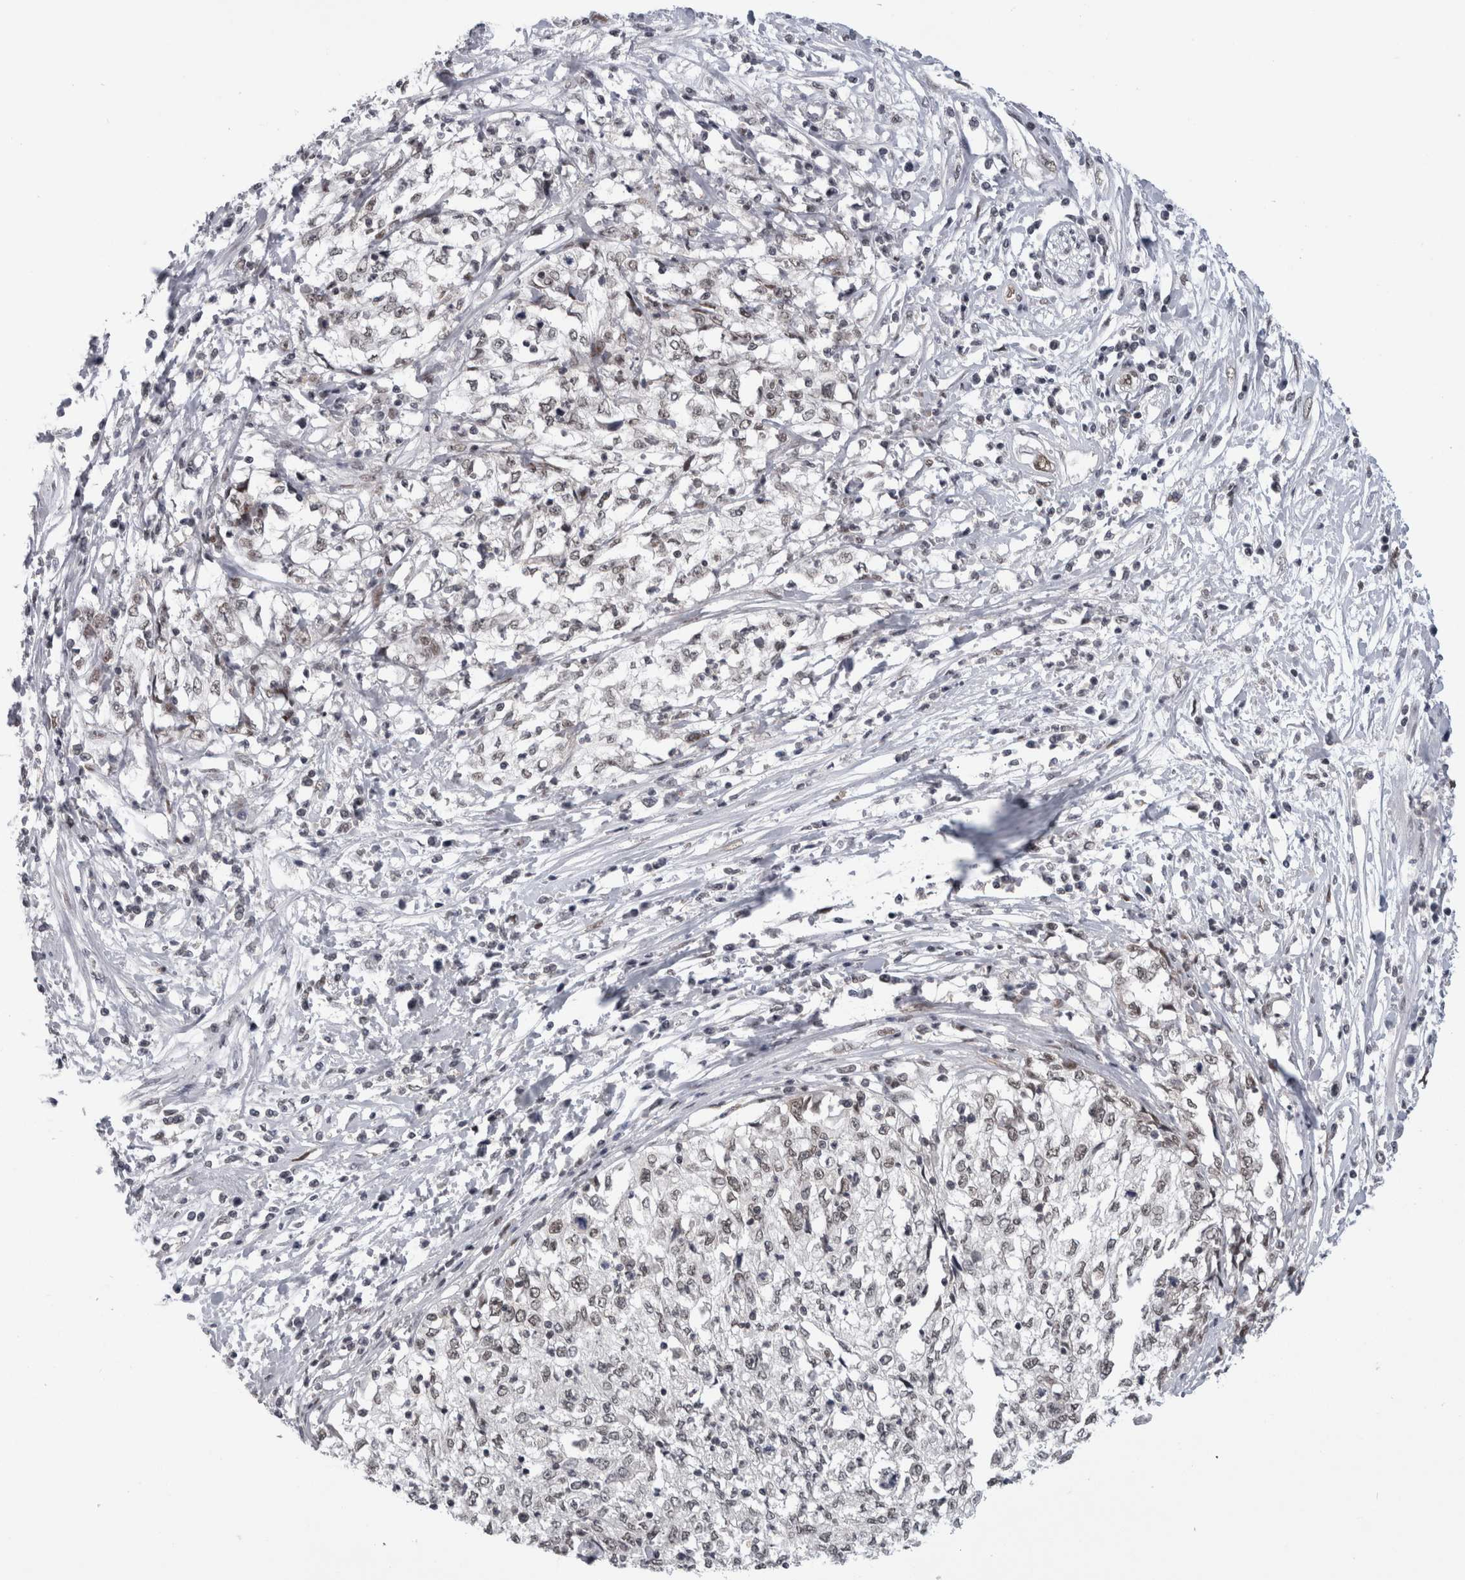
{"staining": {"intensity": "weak", "quantity": ">75%", "location": "nuclear"}, "tissue": "cervical cancer", "cell_type": "Tumor cells", "image_type": "cancer", "snomed": [{"axis": "morphology", "description": "Squamous cell carcinoma, NOS"}, {"axis": "topography", "description": "Cervix"}], "caption": "A brown stain labels weak nuclear expression of a protein in squamous cell carcinoma (cervical) tumor cells.", "gene": "PSMB2", "patient": {"sex": "female", "age": 57}}